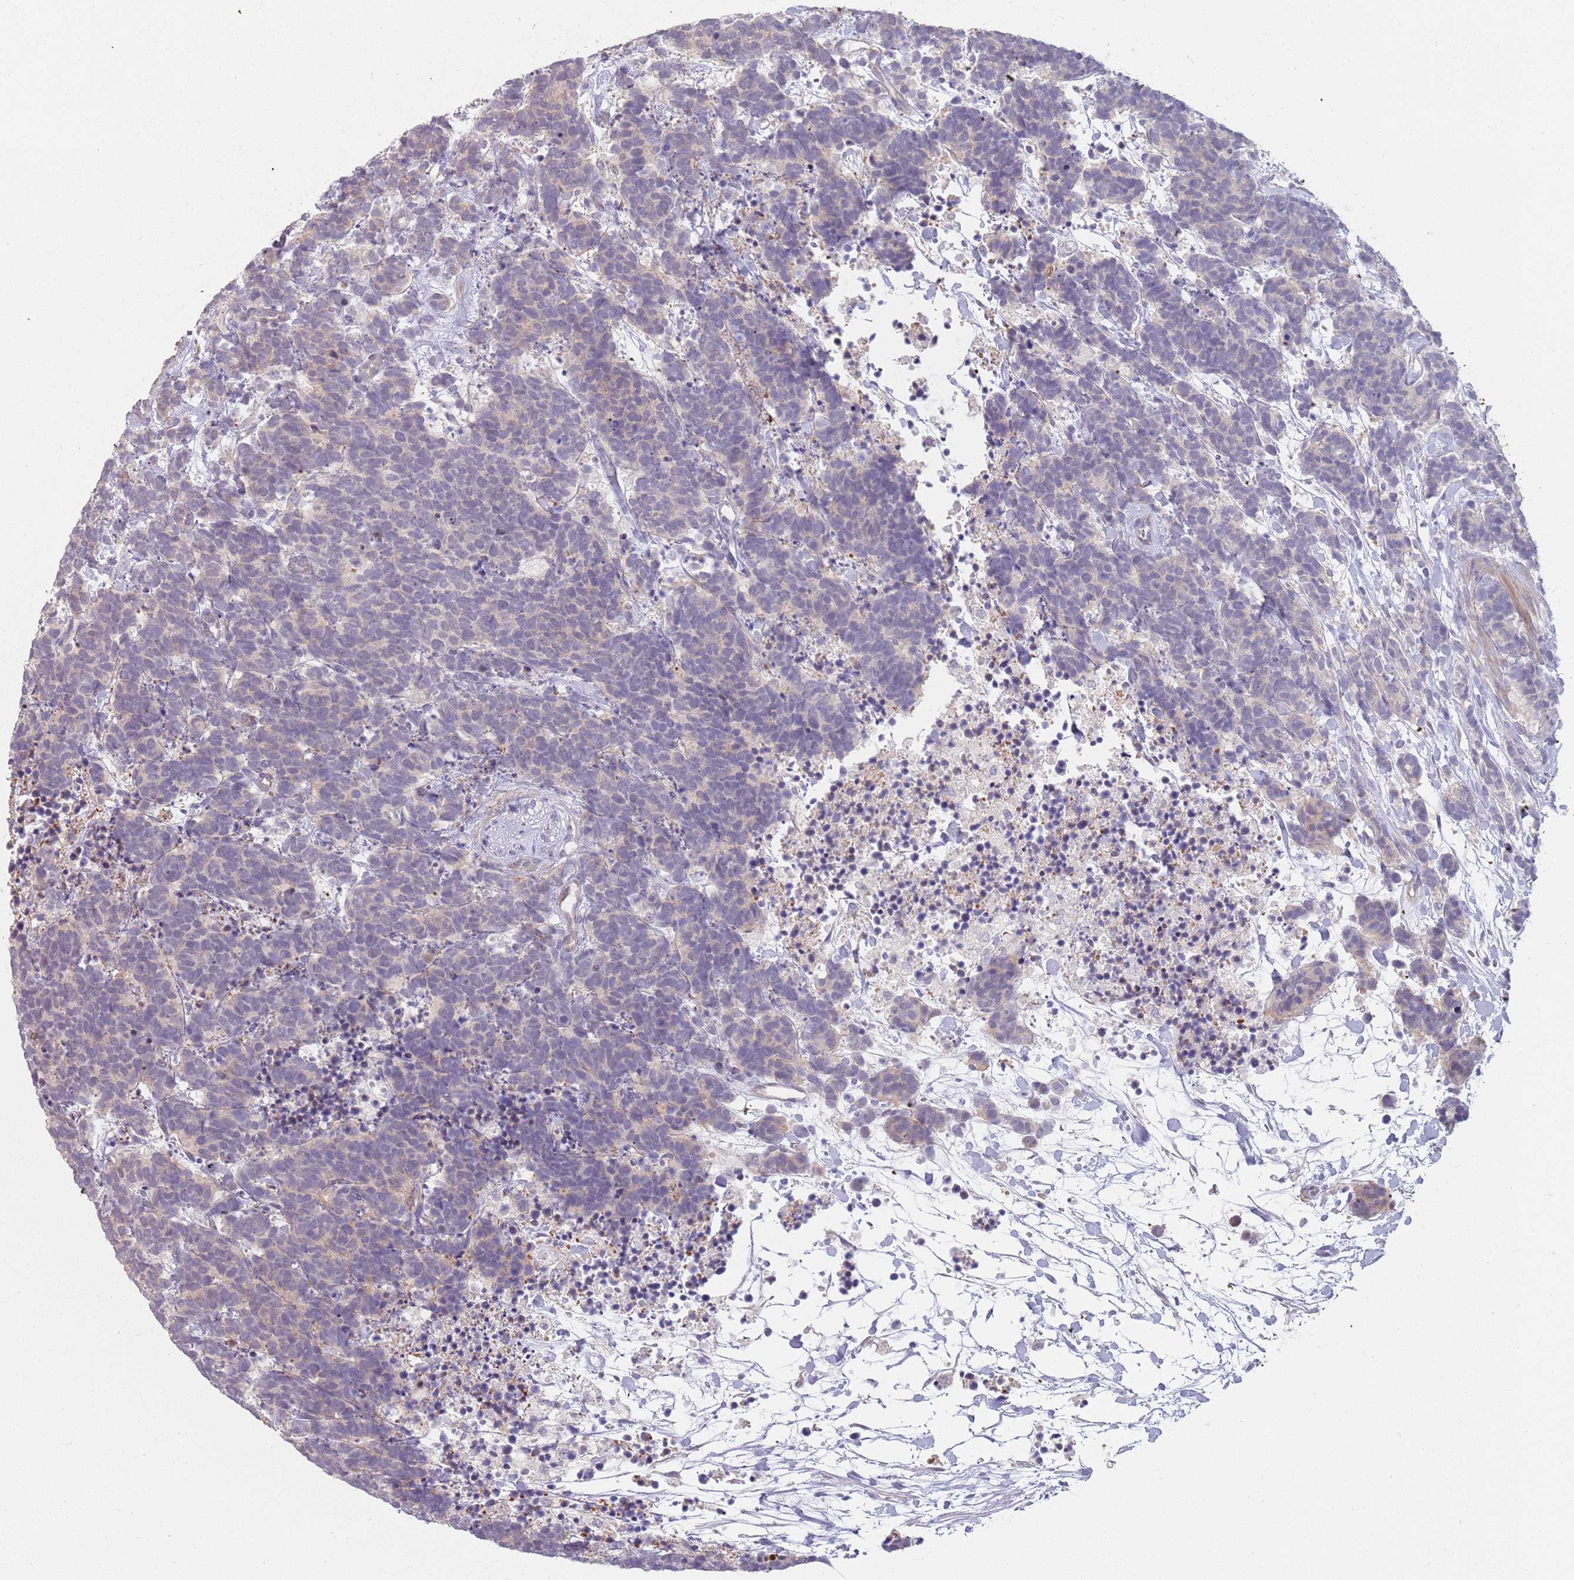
{"staining": {"intensity": "negative", "quantity": "none", "location": "none"}, "tissue": "carcinoid", "cell_type": "Tumor cells", "image_type": "cancer", "snomed": [{"axis": "morphology", "description": "Carcinoma, NOS"}, {"axis": "morphology", "description": "Carcinoid, malignant, NOS"}, {"axis": "topography", "description": "Prostate"}], "caption": "Carcinoma was stained to show a protein in brown. There is no significant staining in tumor cells.", "gene": "LDHD", "patient": {"sex": "male", "age": 57}}